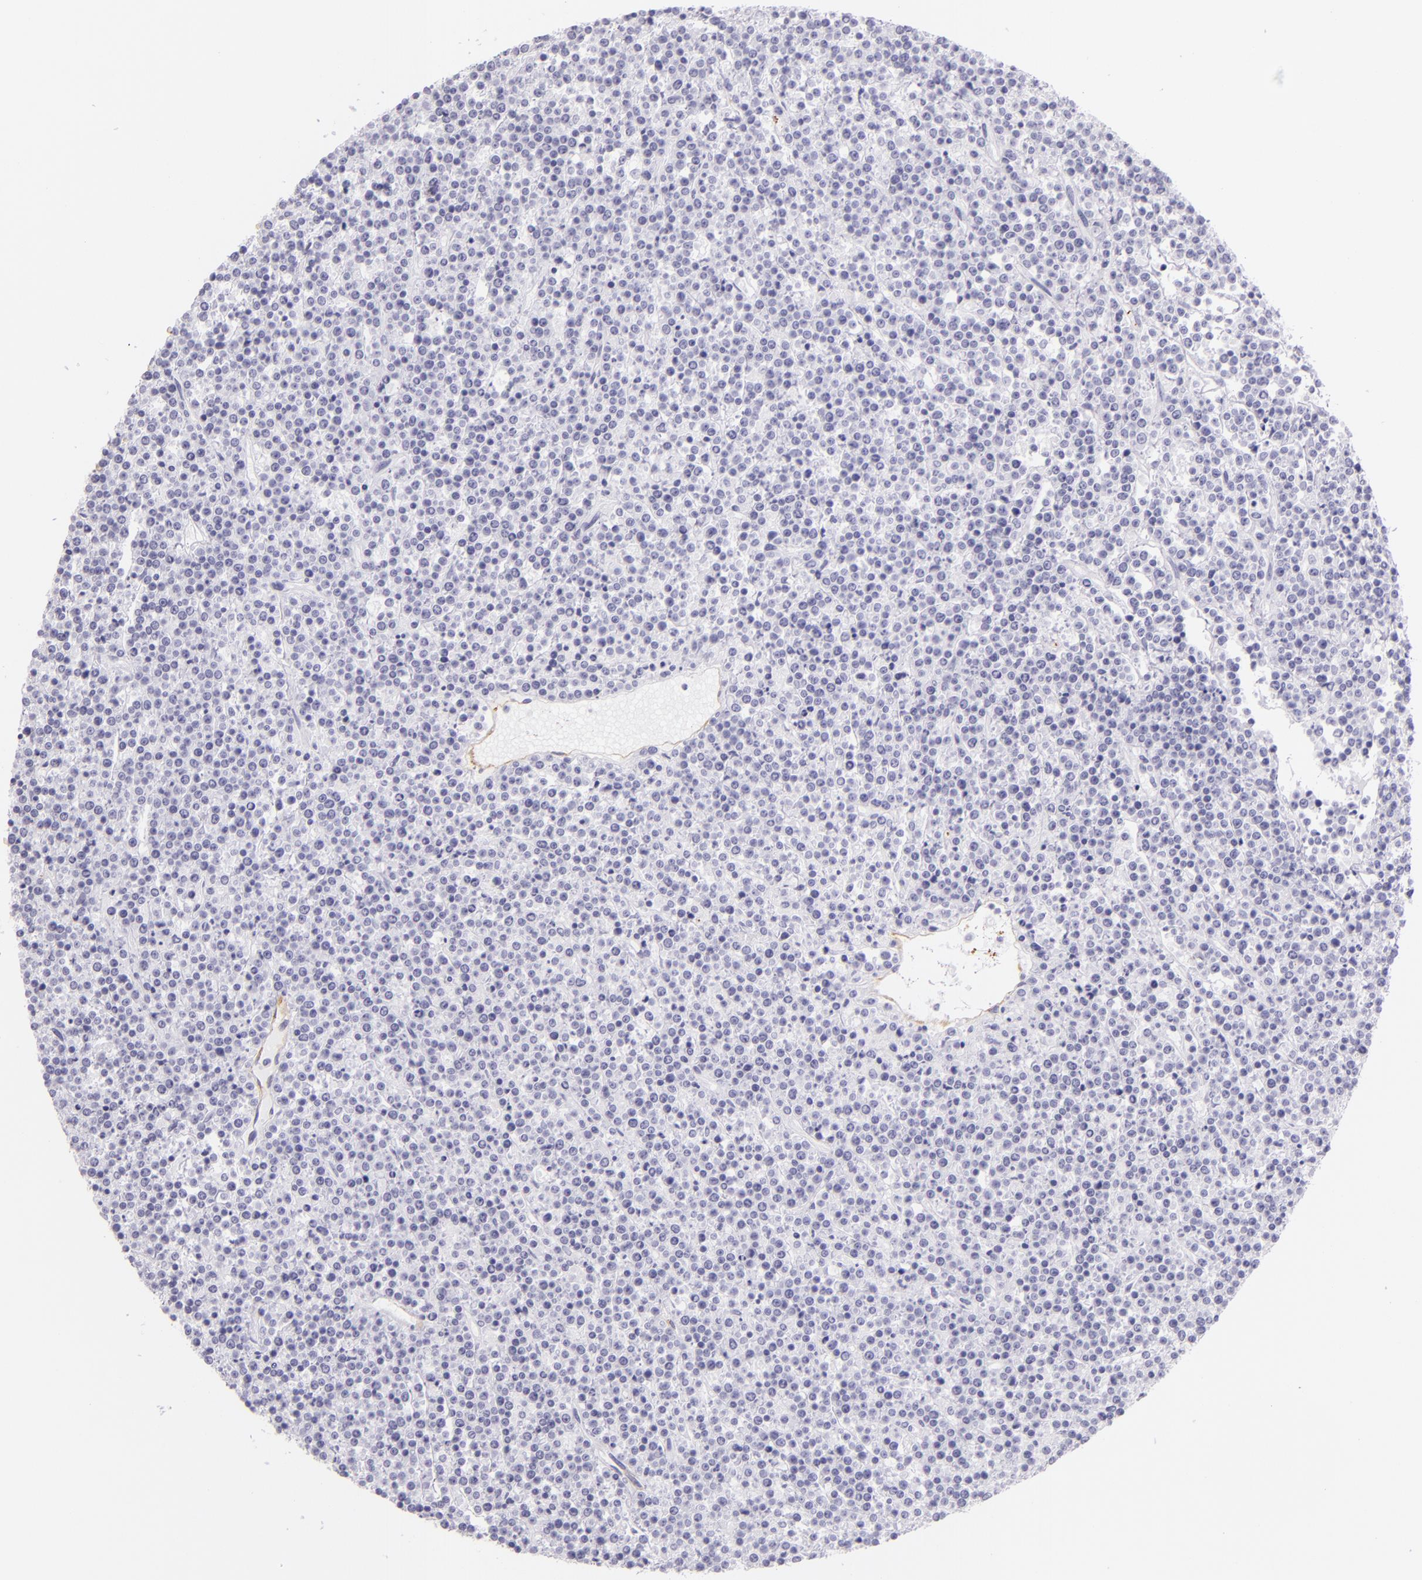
{"staining": {"intensity": "negative", "quantity": "none", "location": "none"}, "tissue": "lymphoma", "cell_type": "Tumor cells", "image_type": "cancer", "snomed": [{"axis": "morphology", "description": "Malignant lymphoma, non-Hodgkin's type, High grade"}, {"axis": "topography", "description": "Ovary"}], "caption": "A photomicrograph of lymphoma stained for a protein exhibits no brown staining in tumor cells.", "gene": "SELP", "patient": {"sex": "female", "age": 56}}